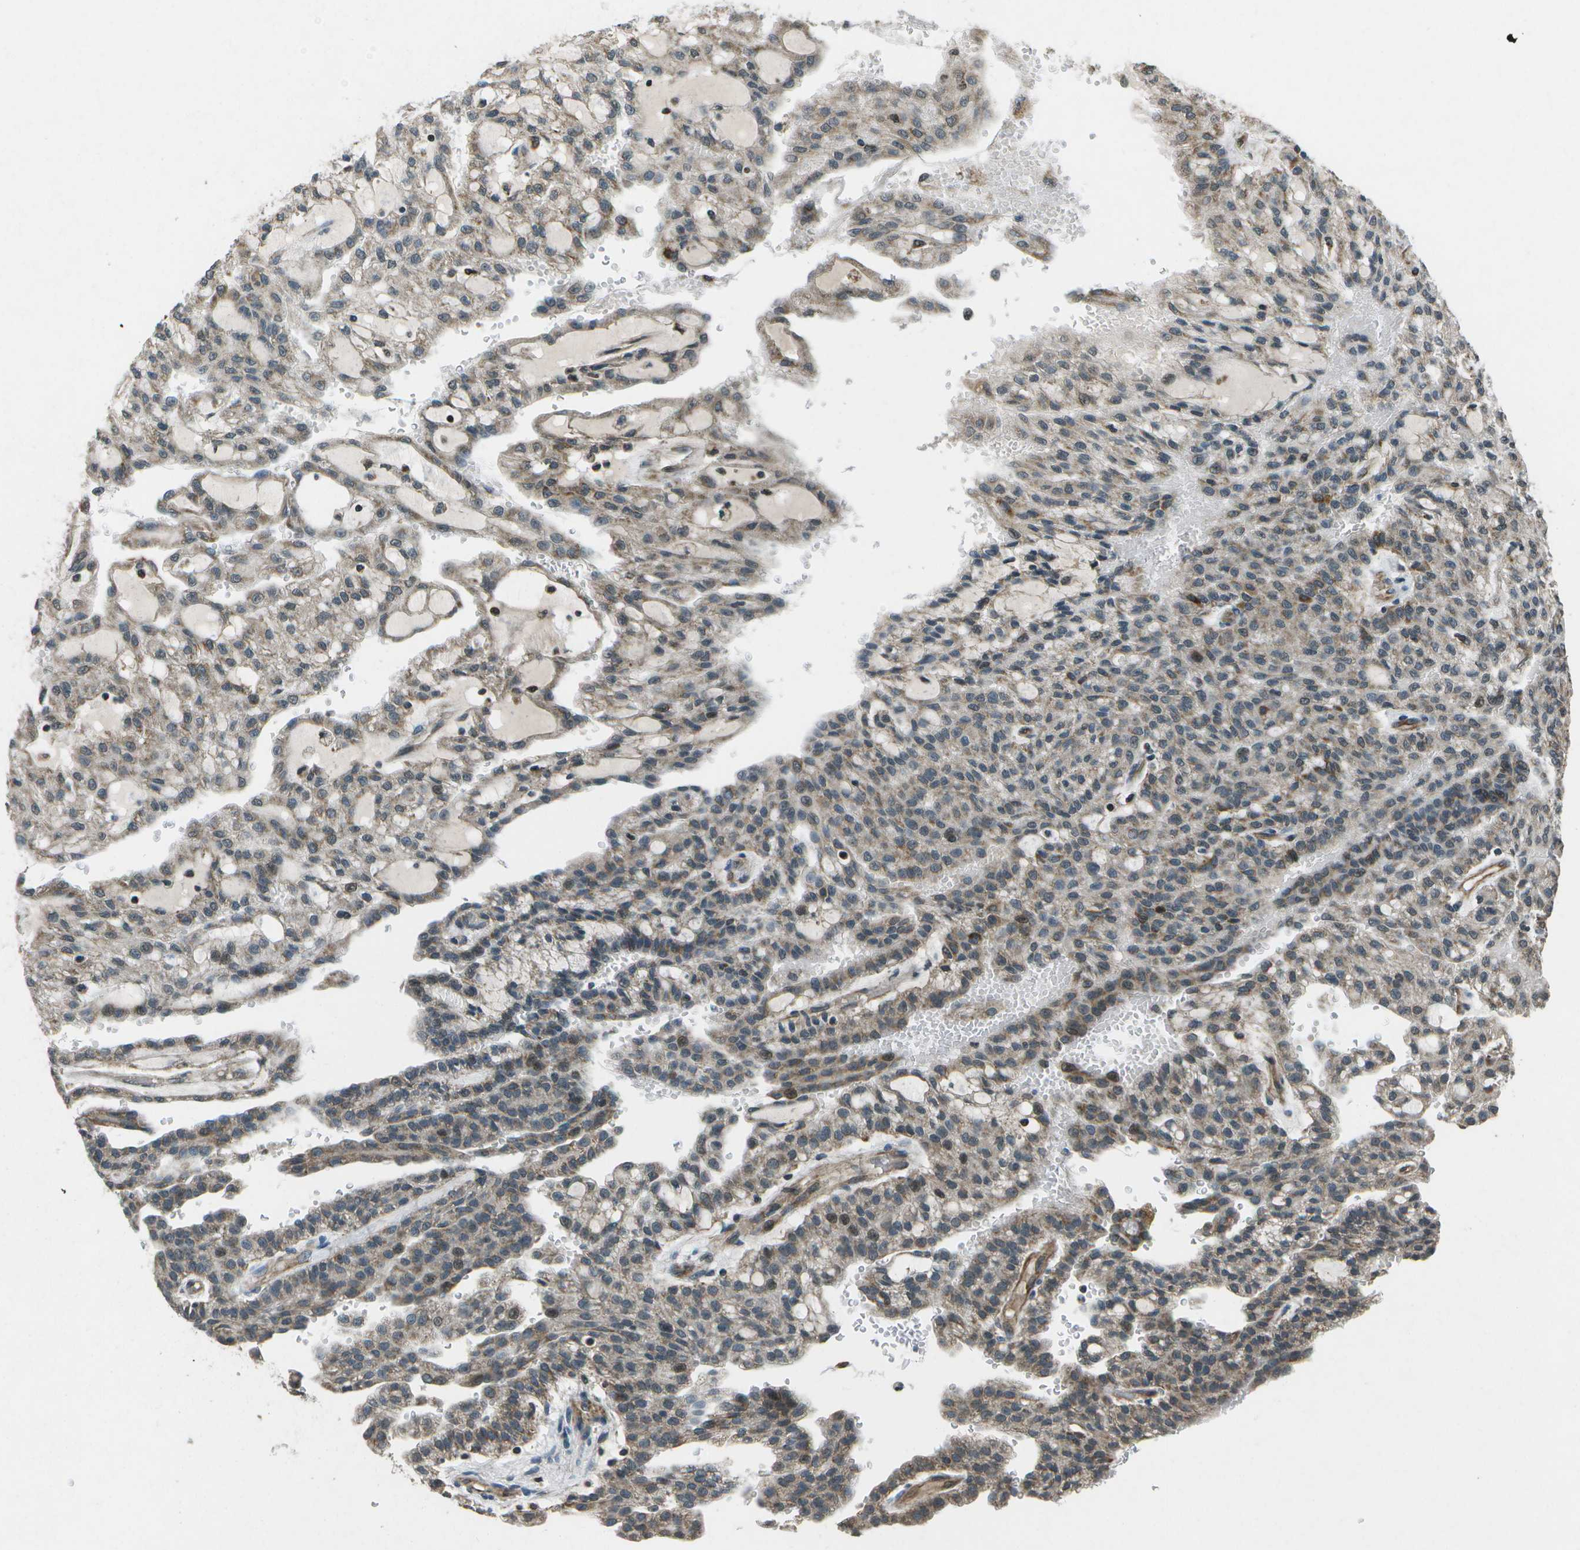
{"staining": {"intensity": "moderate", "quantity": "25%-75%", "location": "cytoplasmic/membranous,nuclear"}, "tissue": "renal cancer", "cell_type": "Tumor cells", "image_type": "cancer", "snomed": [{"axis": "morphology", "description": "Adenocarcinoma, NOS"}, {"axis": "topography", "description": "Kidney"}], "caption": "A brown stain highlights moderate cytoplasmic/membranous and nuclear staining of a protein in renal cancer tumor cells. Ihc stains the protein of interest in brown and the nuclei are stained blue.", "gene": "EIF2AK1", "patient": {"sex": "male", "age": 63}}